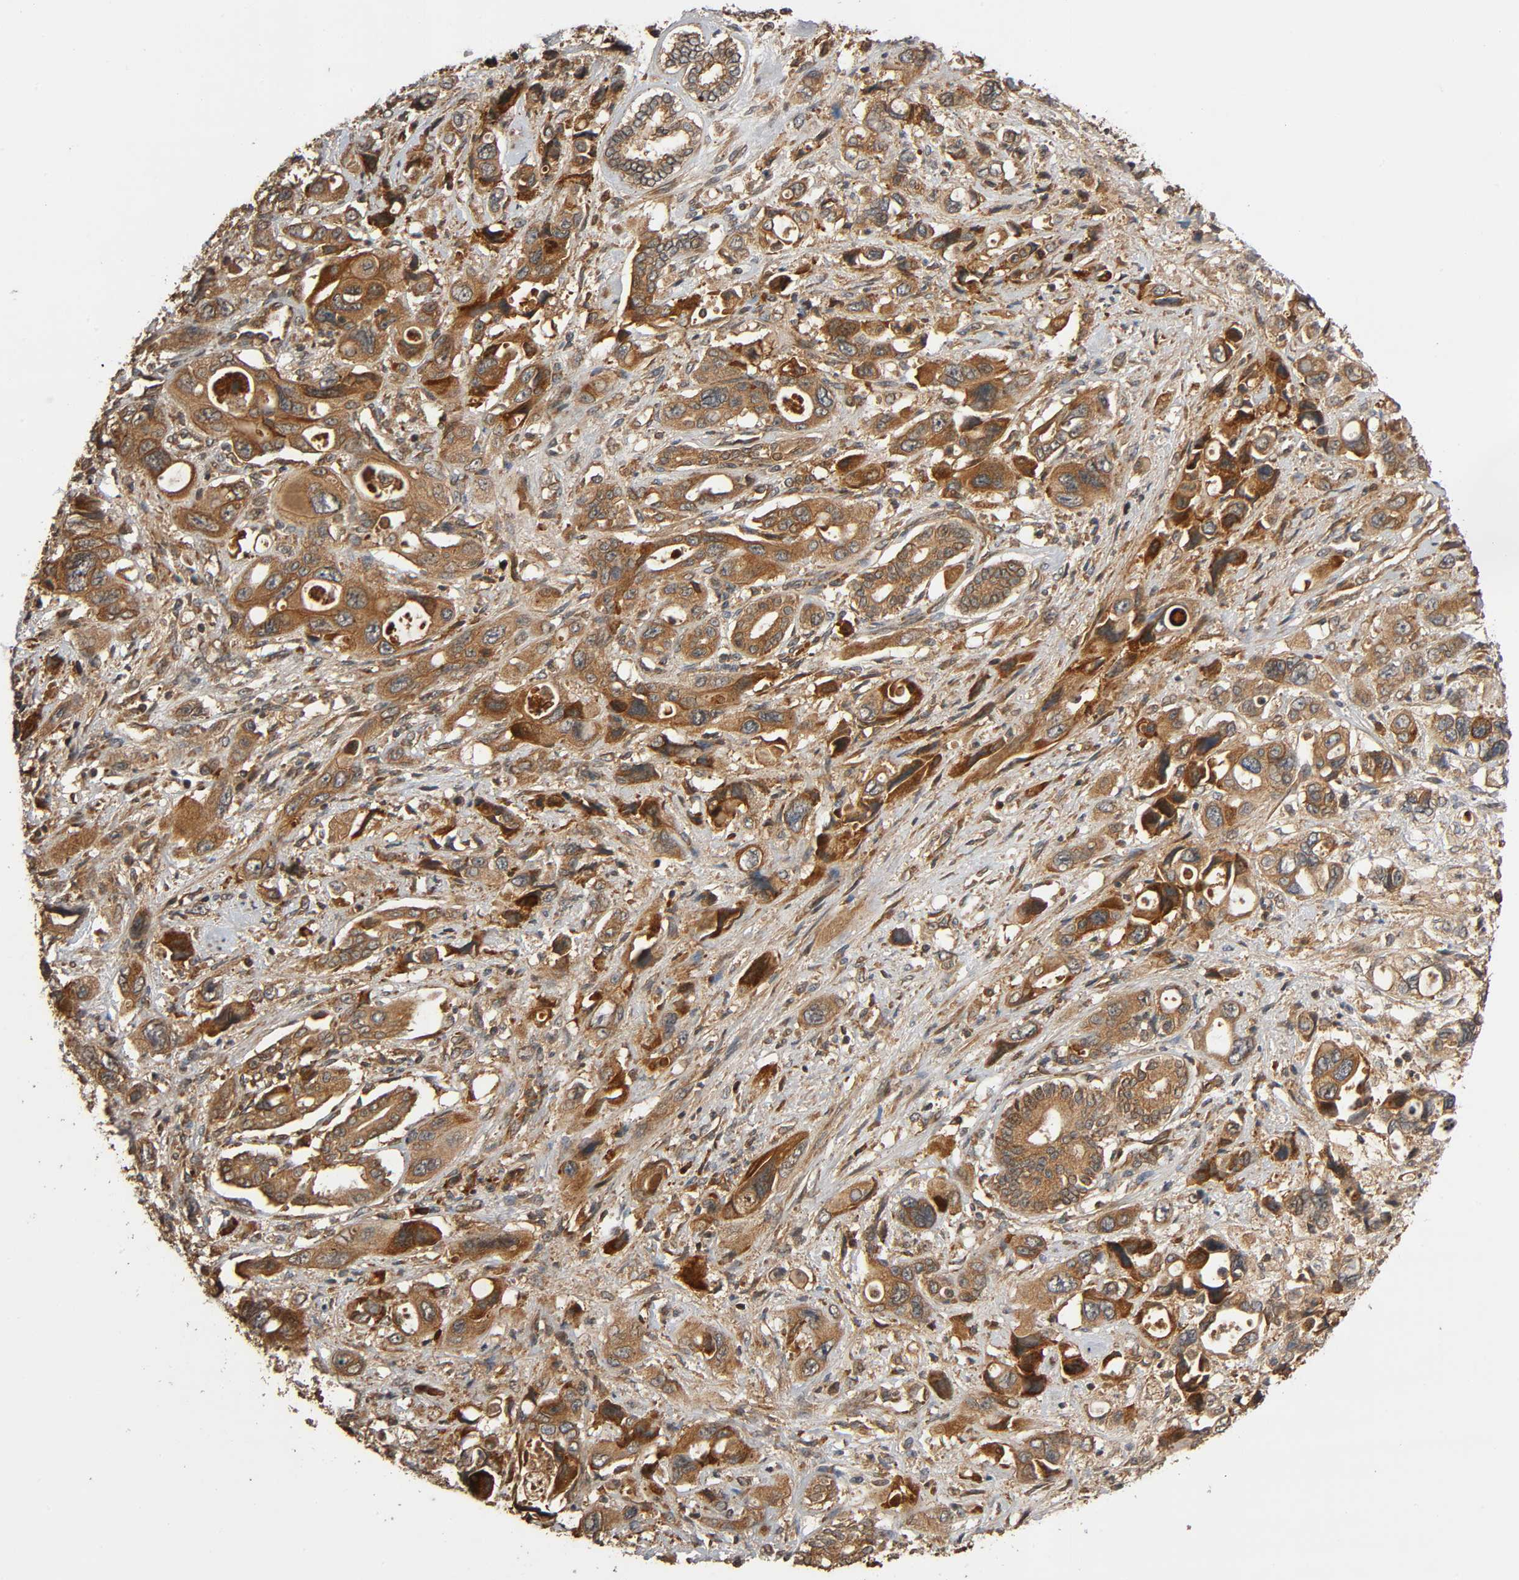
{"staining": {"intensity": "moderate", "quantity": ">75%", "location": "cytoplasmic/membranous"}, "tissue": "pancreatic cancer", "cell_type": "Tumor cells", "image_type": "cancer", "snomed": [{"axis": "morphology", "description": "Adenocarcinoma, NOS"}, {"axis": "topography", "description": "Pancreas"}], "caption": "Protein staining reveals moderate cytoplasmic/membranous staining in about >75% of tumor cells in pancreatic cancer (adenocarcinoma).", "gene": "MAP3K8", "patient": {"sex": "male", "age": 46}}